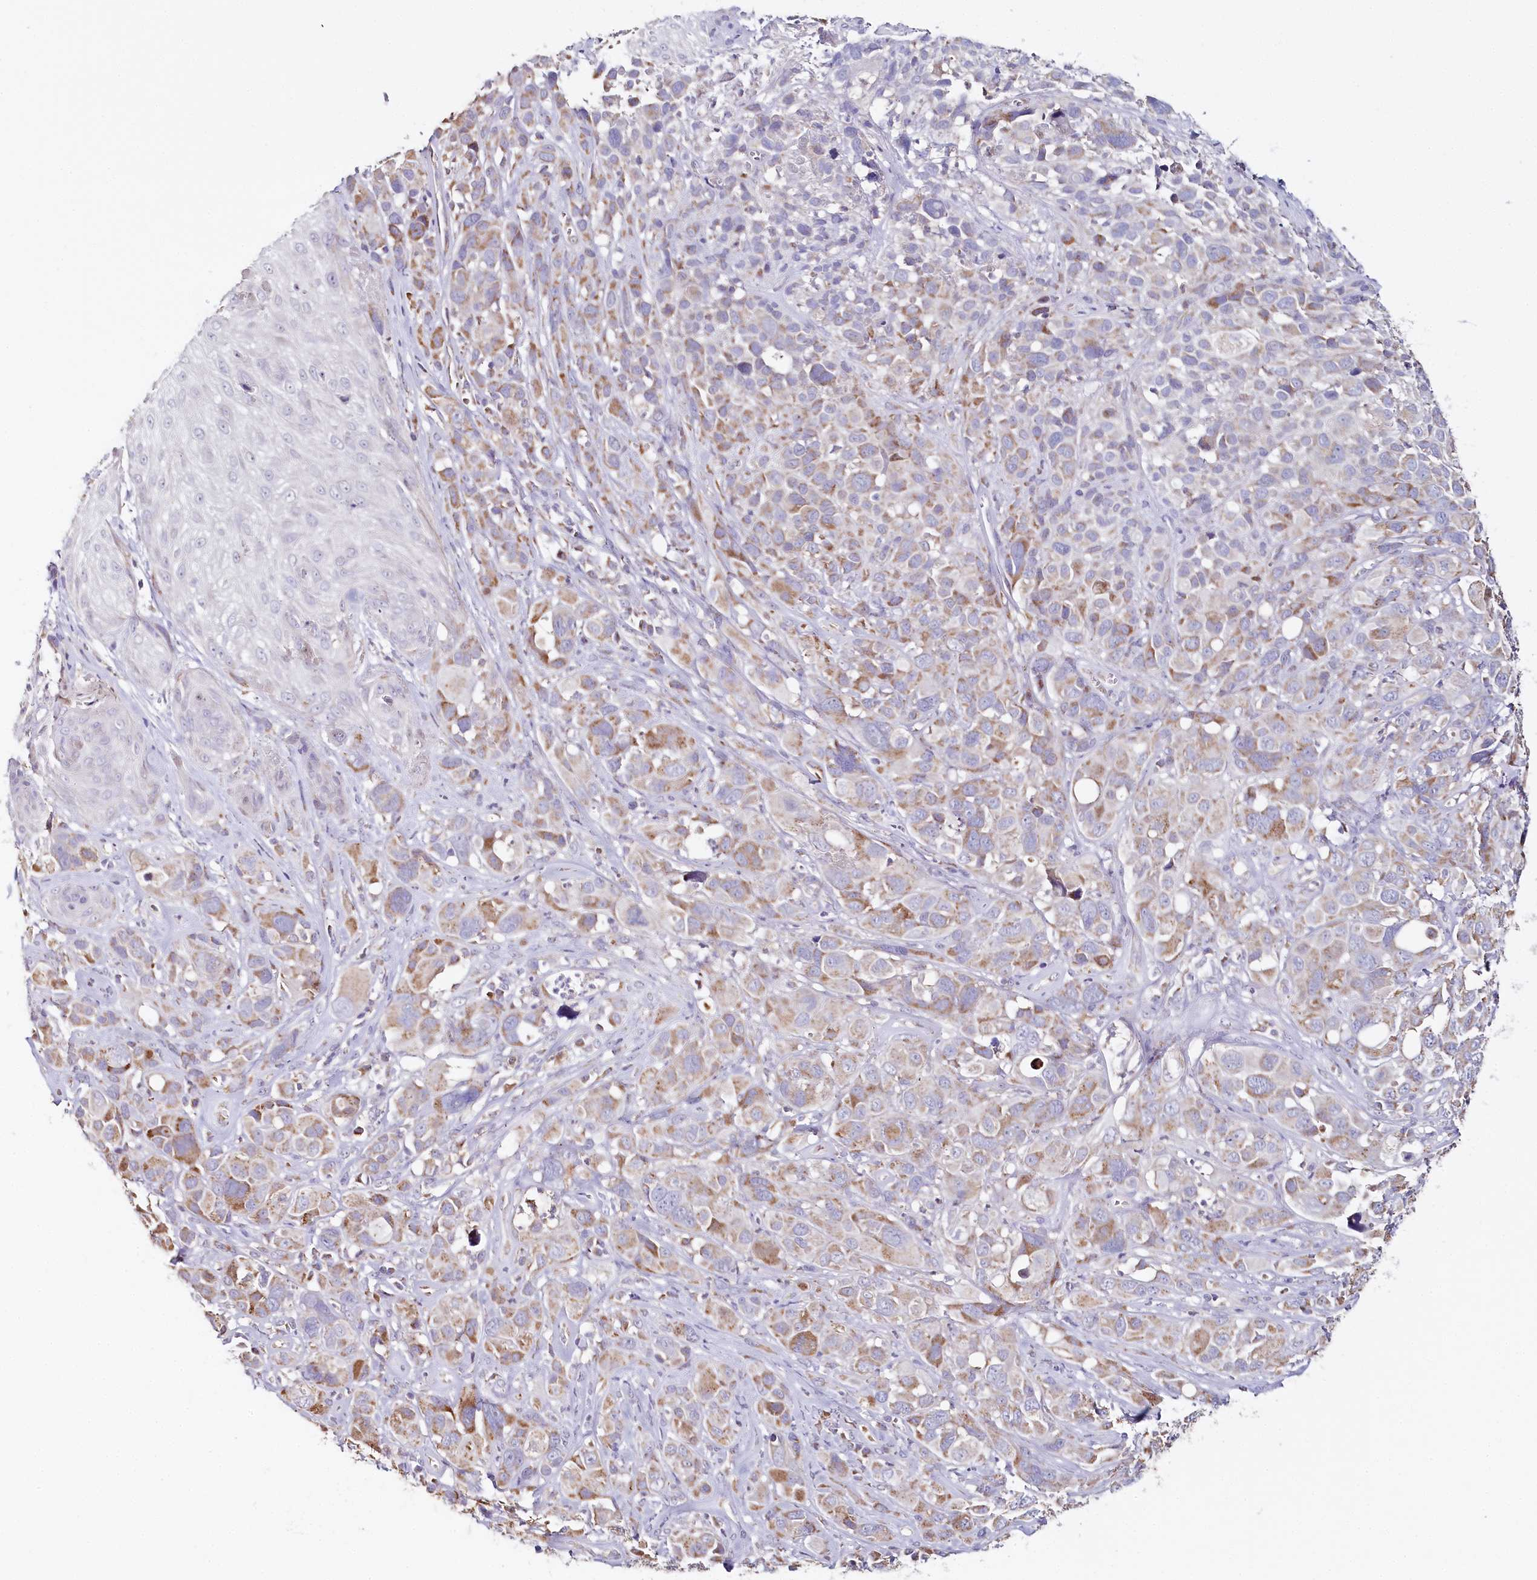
{"staining": {"intensity": "moderate", "quantity": "<25%", "location": "cytoplasmic/membranous"}, "tissue": "melanoma", "cell_type": "Tumor cells", "image_type": "cancer", "snomed": [{"axis": "morphology", "description": "Malignant melanoma, NOS"}, {"axis": "topography", "description": "Skin of trunk"}], "caption": "Melanoma tissue shows moderate cytoplasmic/membranous positivity in about <25% of tumor cells", "gene": "MMP25", "patient": {"sex": "male", "age": 71}}